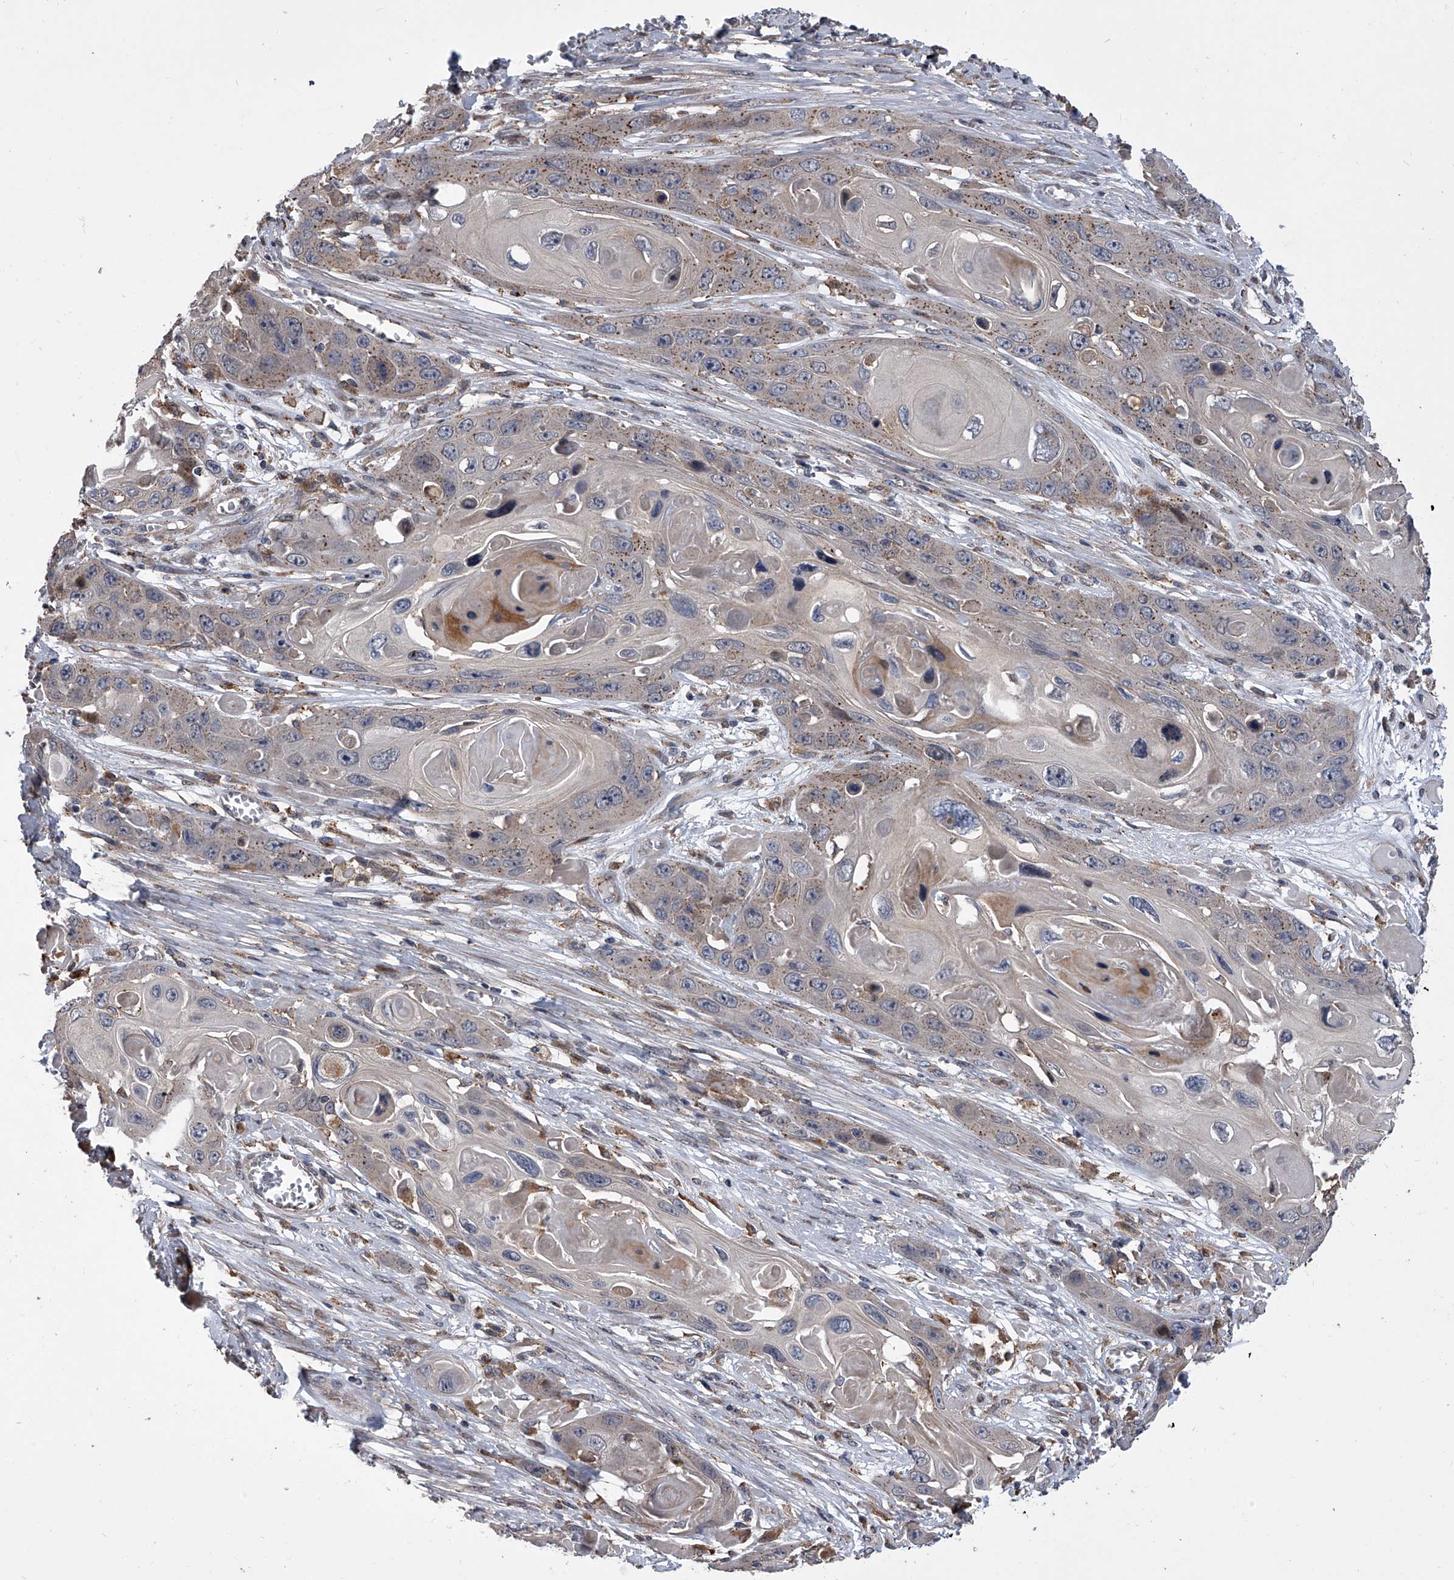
{"staining": {"intensity": "moderate", "quantity": "<25%", "location": "cytoplasmic/membranous"}, "tissue": "skin cancer", "cell_type": "Tumor cells", "image_type": "cancer", "snomed": [{"axis": "morphology", "description": "Squamous cell carcinoma, NOS"}, {"axis": "topography", "description": "Skin"}], "caption": "There is low levels of moderate cytoplasmic/membranous positivity in tumor cells of skin cancer (squamous cell carcinoma), as demonstrated by immunohistochemical staining (brown color).", "gene": "TRIM8", "patient": {"sex": "male", "age": 55}}